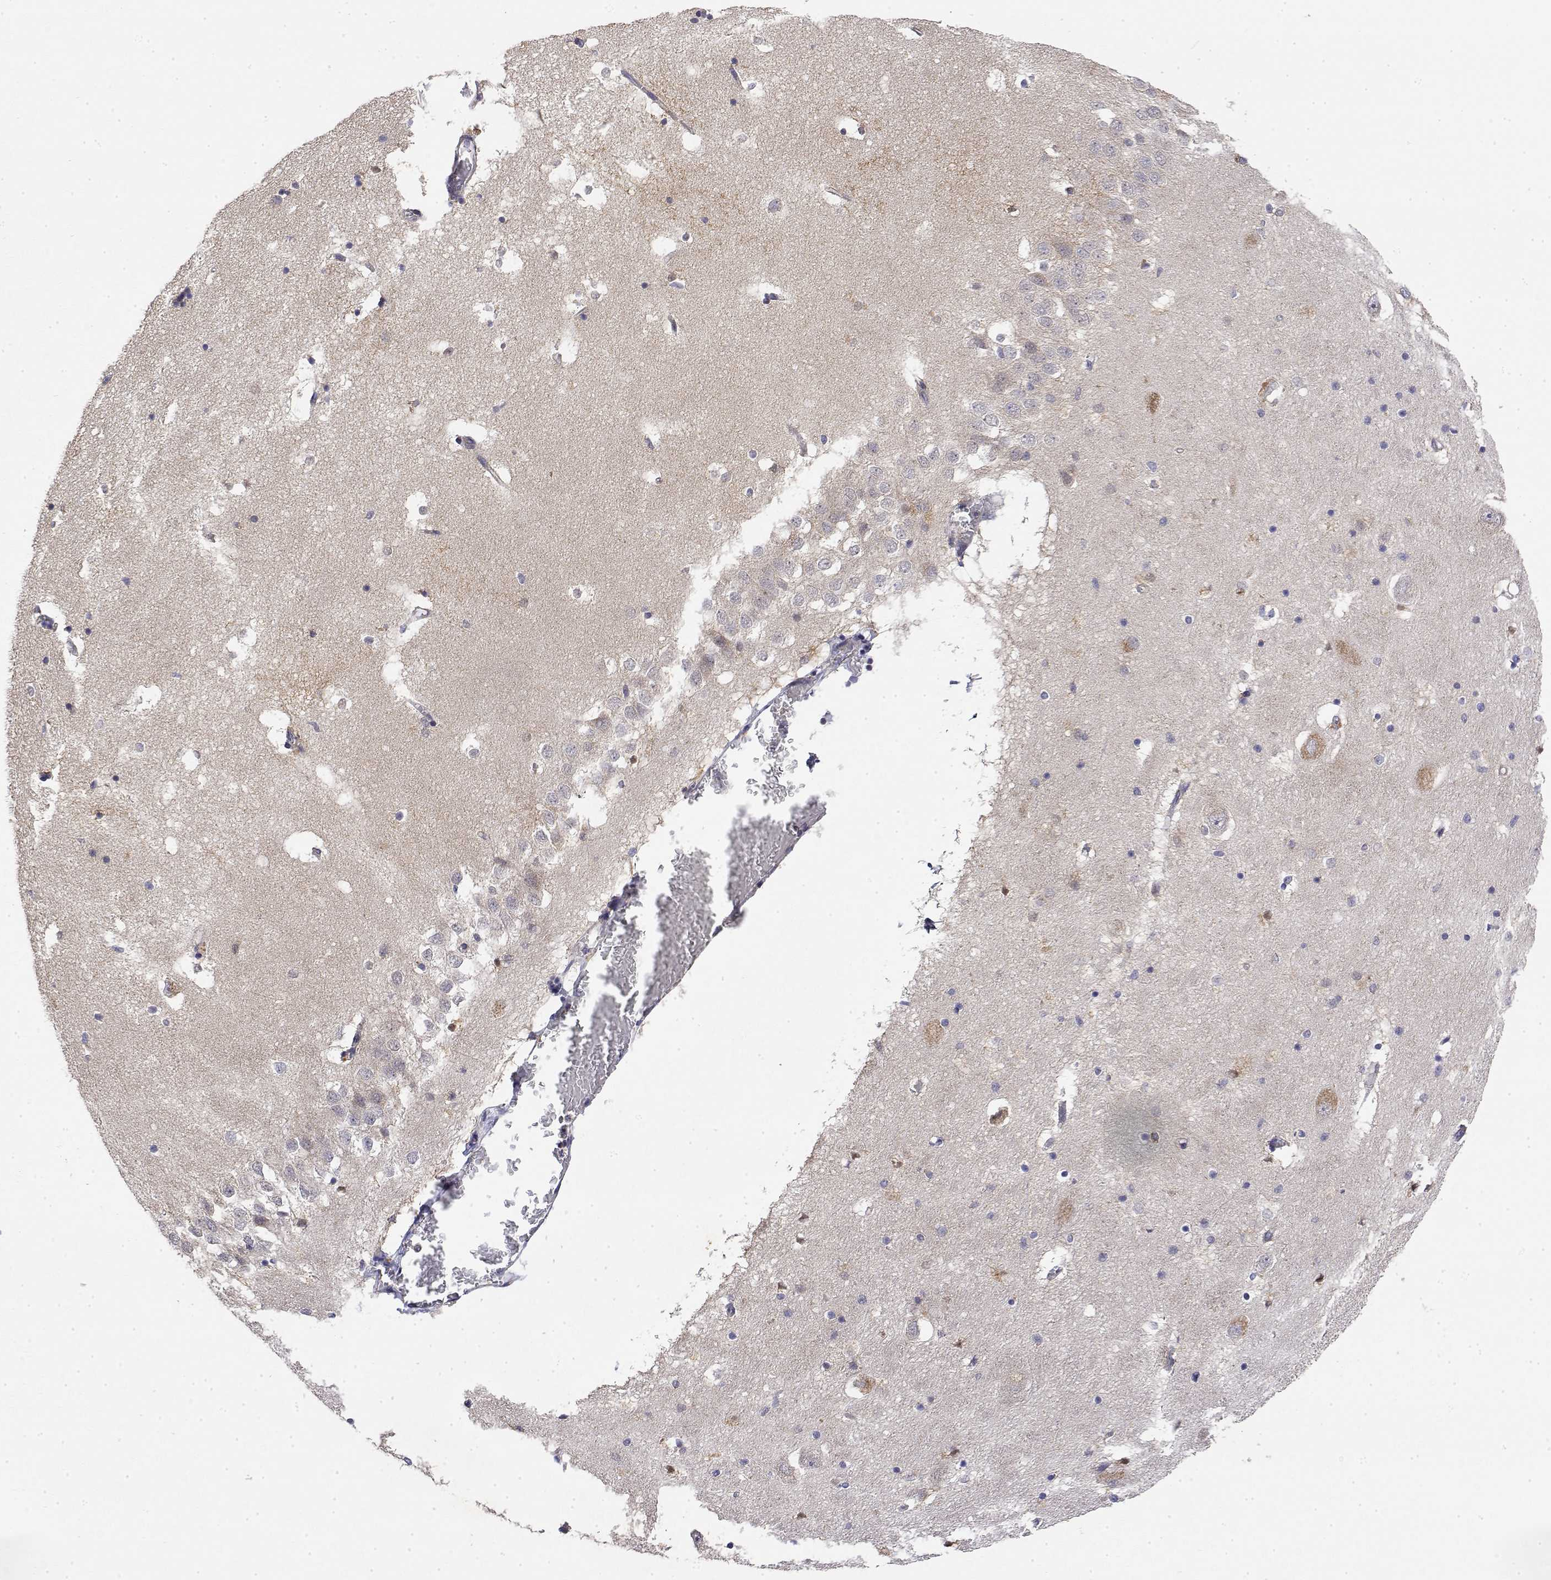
{"staining": {"intensity": "negative", "quantity": "none", "location": "none"}, "tissue": "hippocampus", "cell_type": "Glial cells", "image_type": "normal", "snomed": [{"axis": "morphology", "description": "Normal tissue, NOS"}, {"axis": "topography", "description": "Hippocampus"}], "caption": "An IHC image of normal hippocampus is shown. There is no staining in glial cells of hippocampus.", "gene": "GADD45GIP1", "patient": {"sex": "male", "age": 58}}